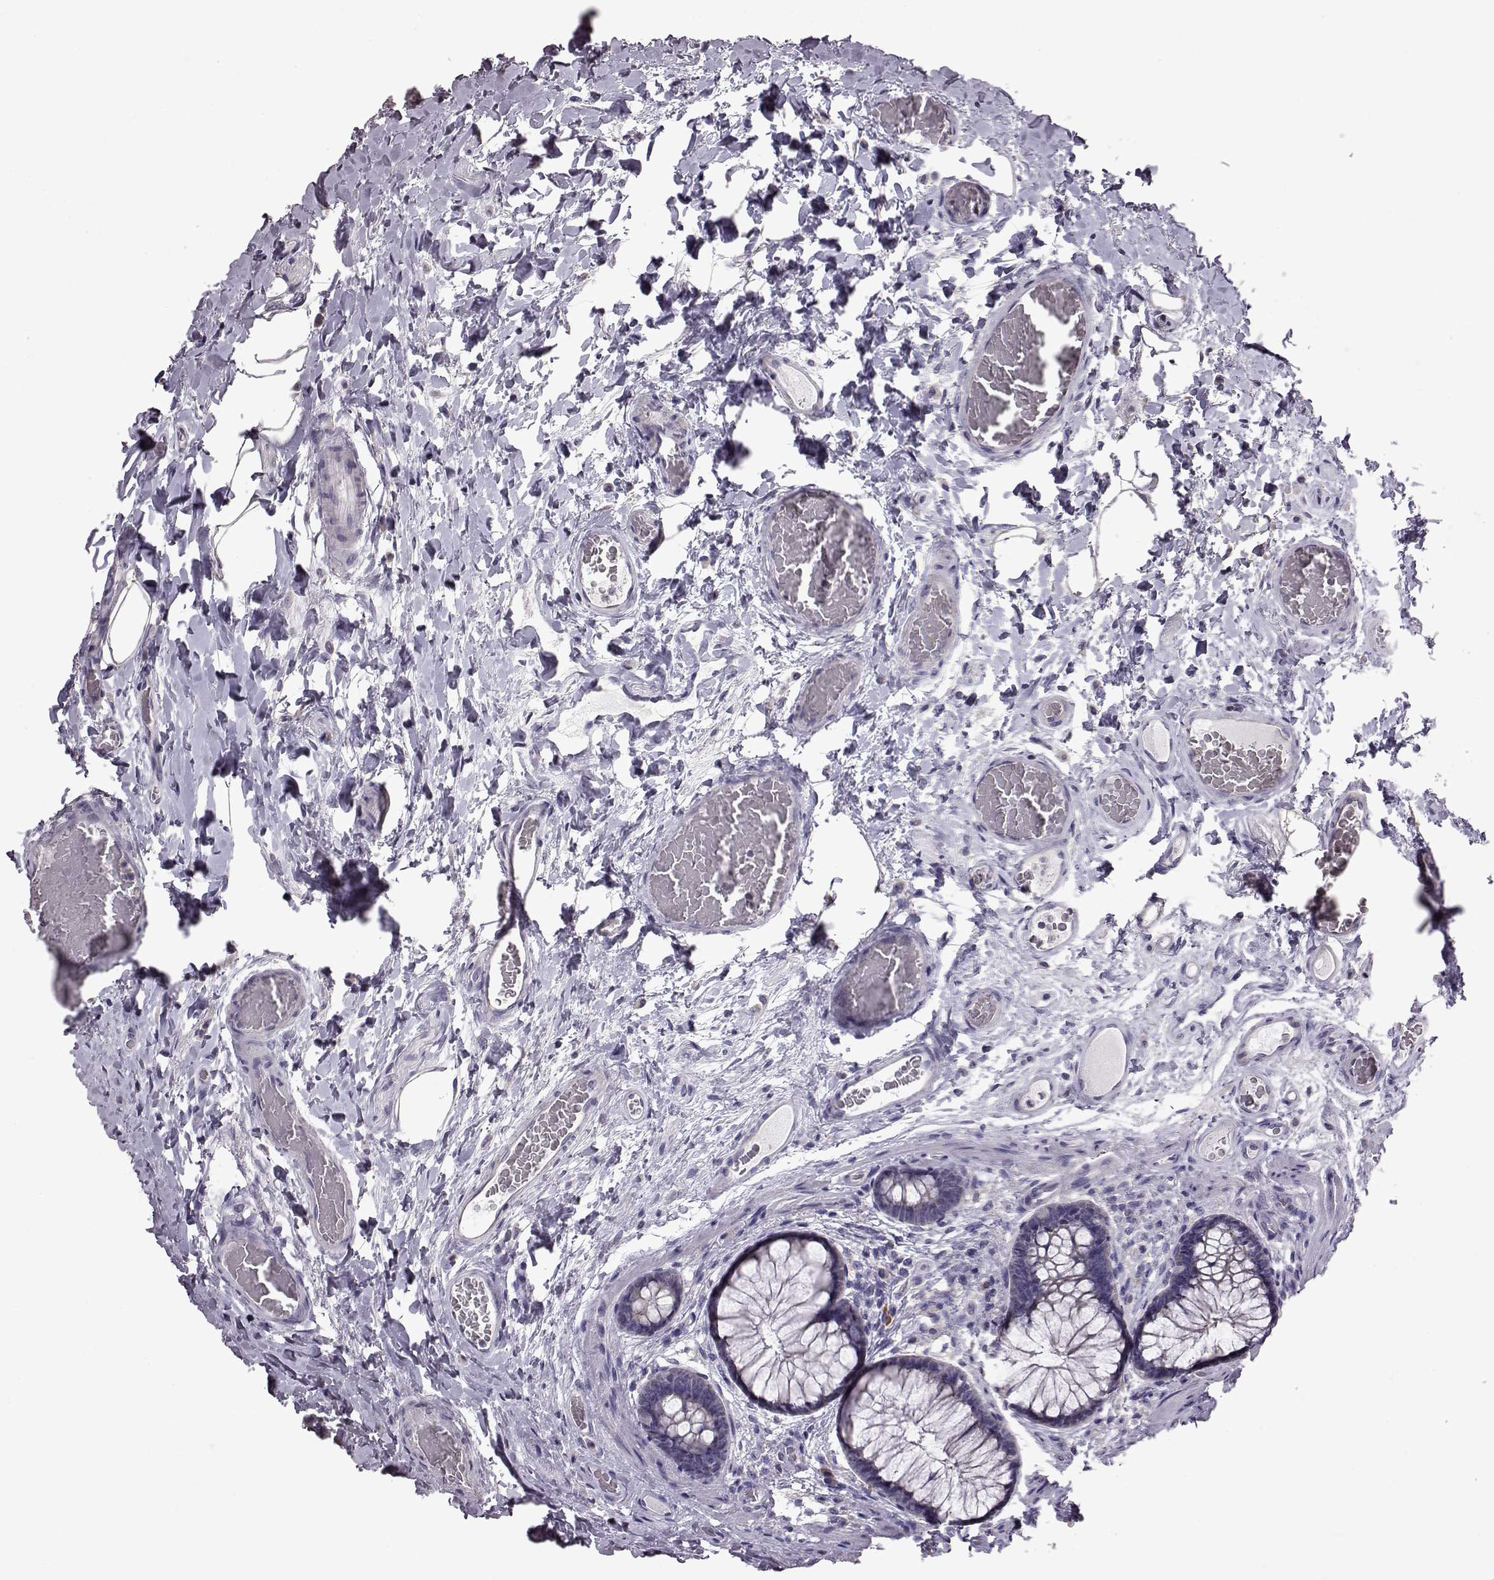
{"staining": {"intensity": "negative", "quantity": "none", "location": "none"}, "tissue": "colon", "cell_type": "Endothelial cells", "image_type": "normal", "snomed": [{"axis": "morphology", "description": "Normal tissue, NOS"}, {"axis": "topography", "description": "Colon"}], "caption": "The image reveals no significant expression in endothelial cells of colon.", "gene": "ADGRG2", "patient": {"sex": "female", "age": 65}}